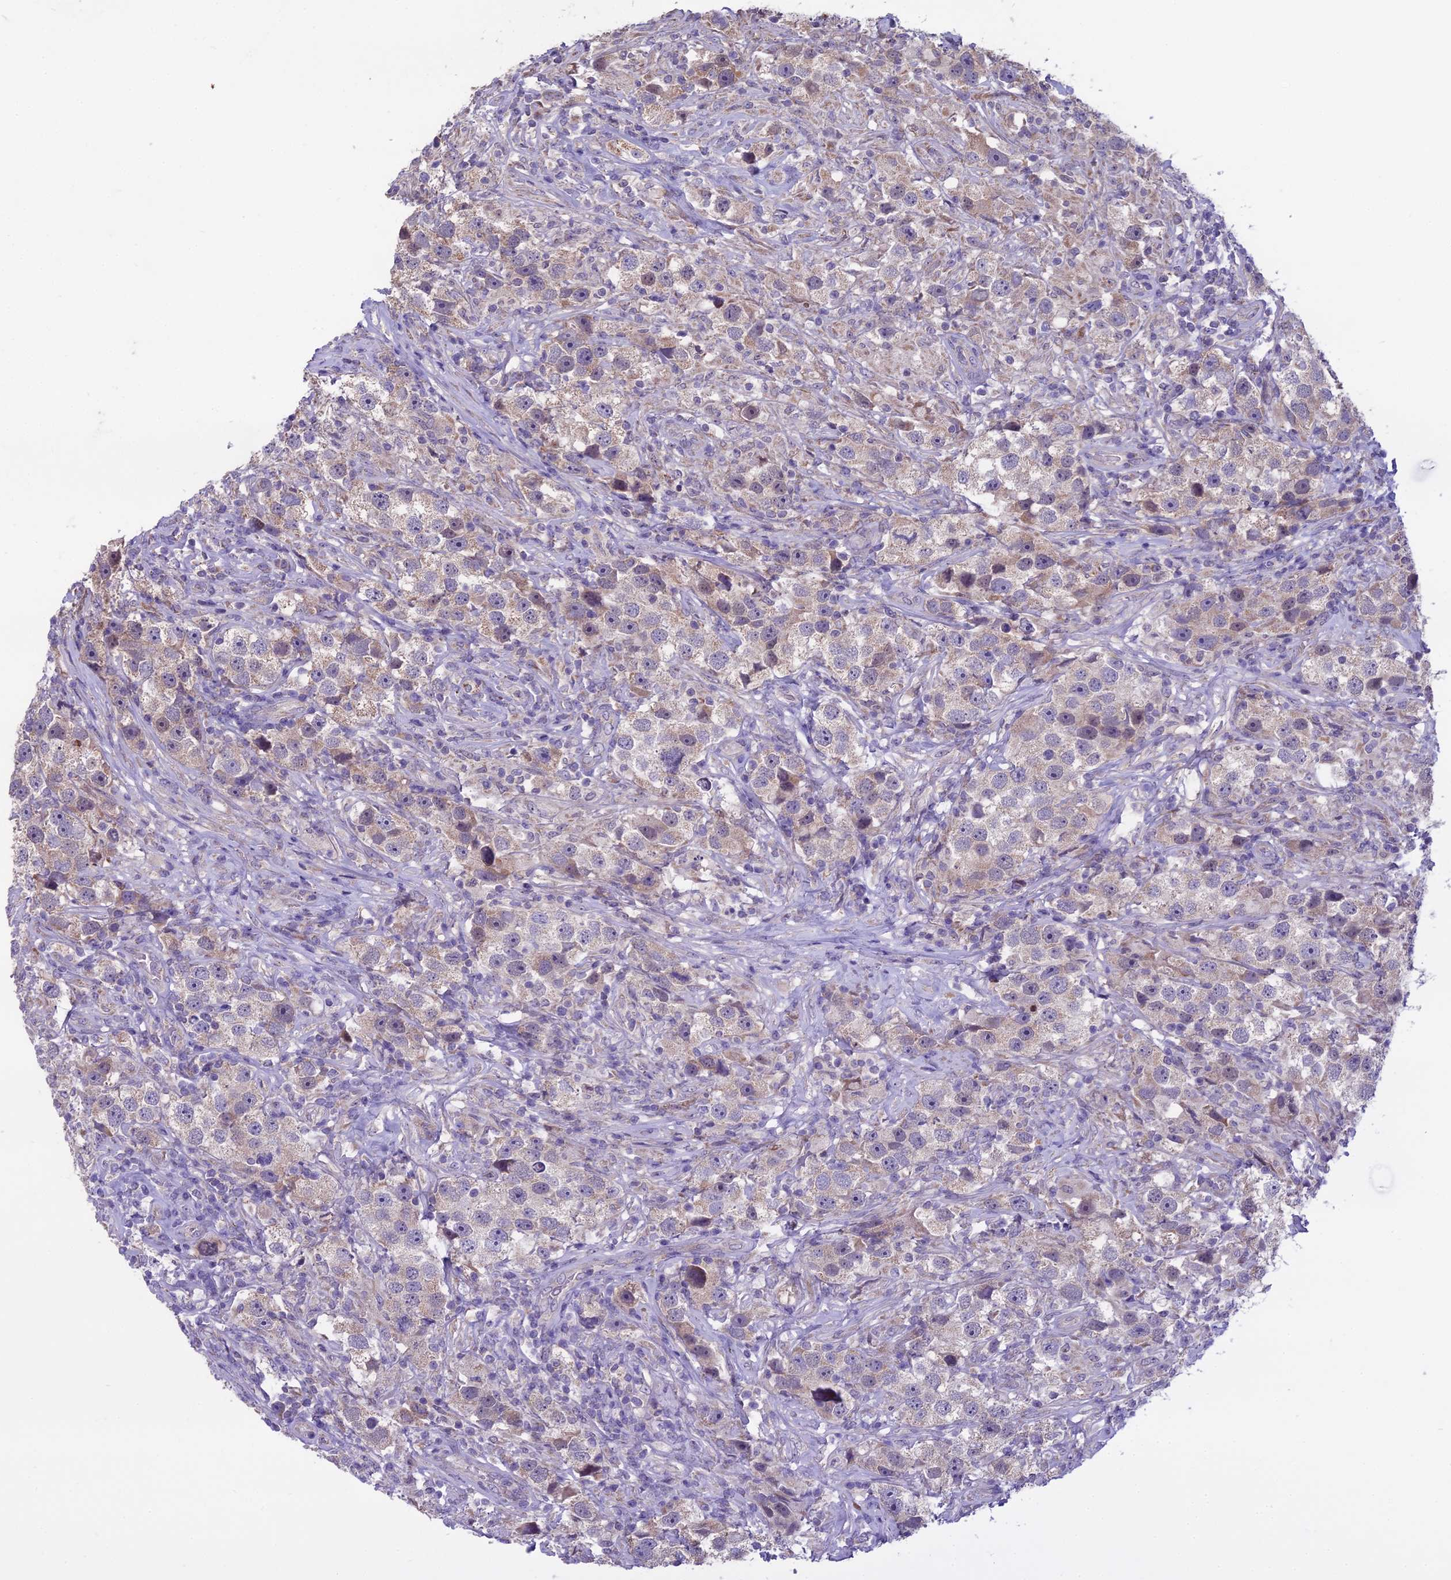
{"staining": {"intensity": "negative", "quantity": "none", "location": "none"}, "tissue": "testis cancer", "cell_type": "Tumor cells", "image_type": "cancer", "snomed": [{"axis": "morphology", "description": "Seminoma, NOS"}, {"axis": "topography", "description": "Testis"}], "caption": "DAB immunohistochemical staining of human testis cancer exhibits no significant positivity in tumor cells.", "gene": "DUS2", "patient": {"sex": "male", "age": 49}}